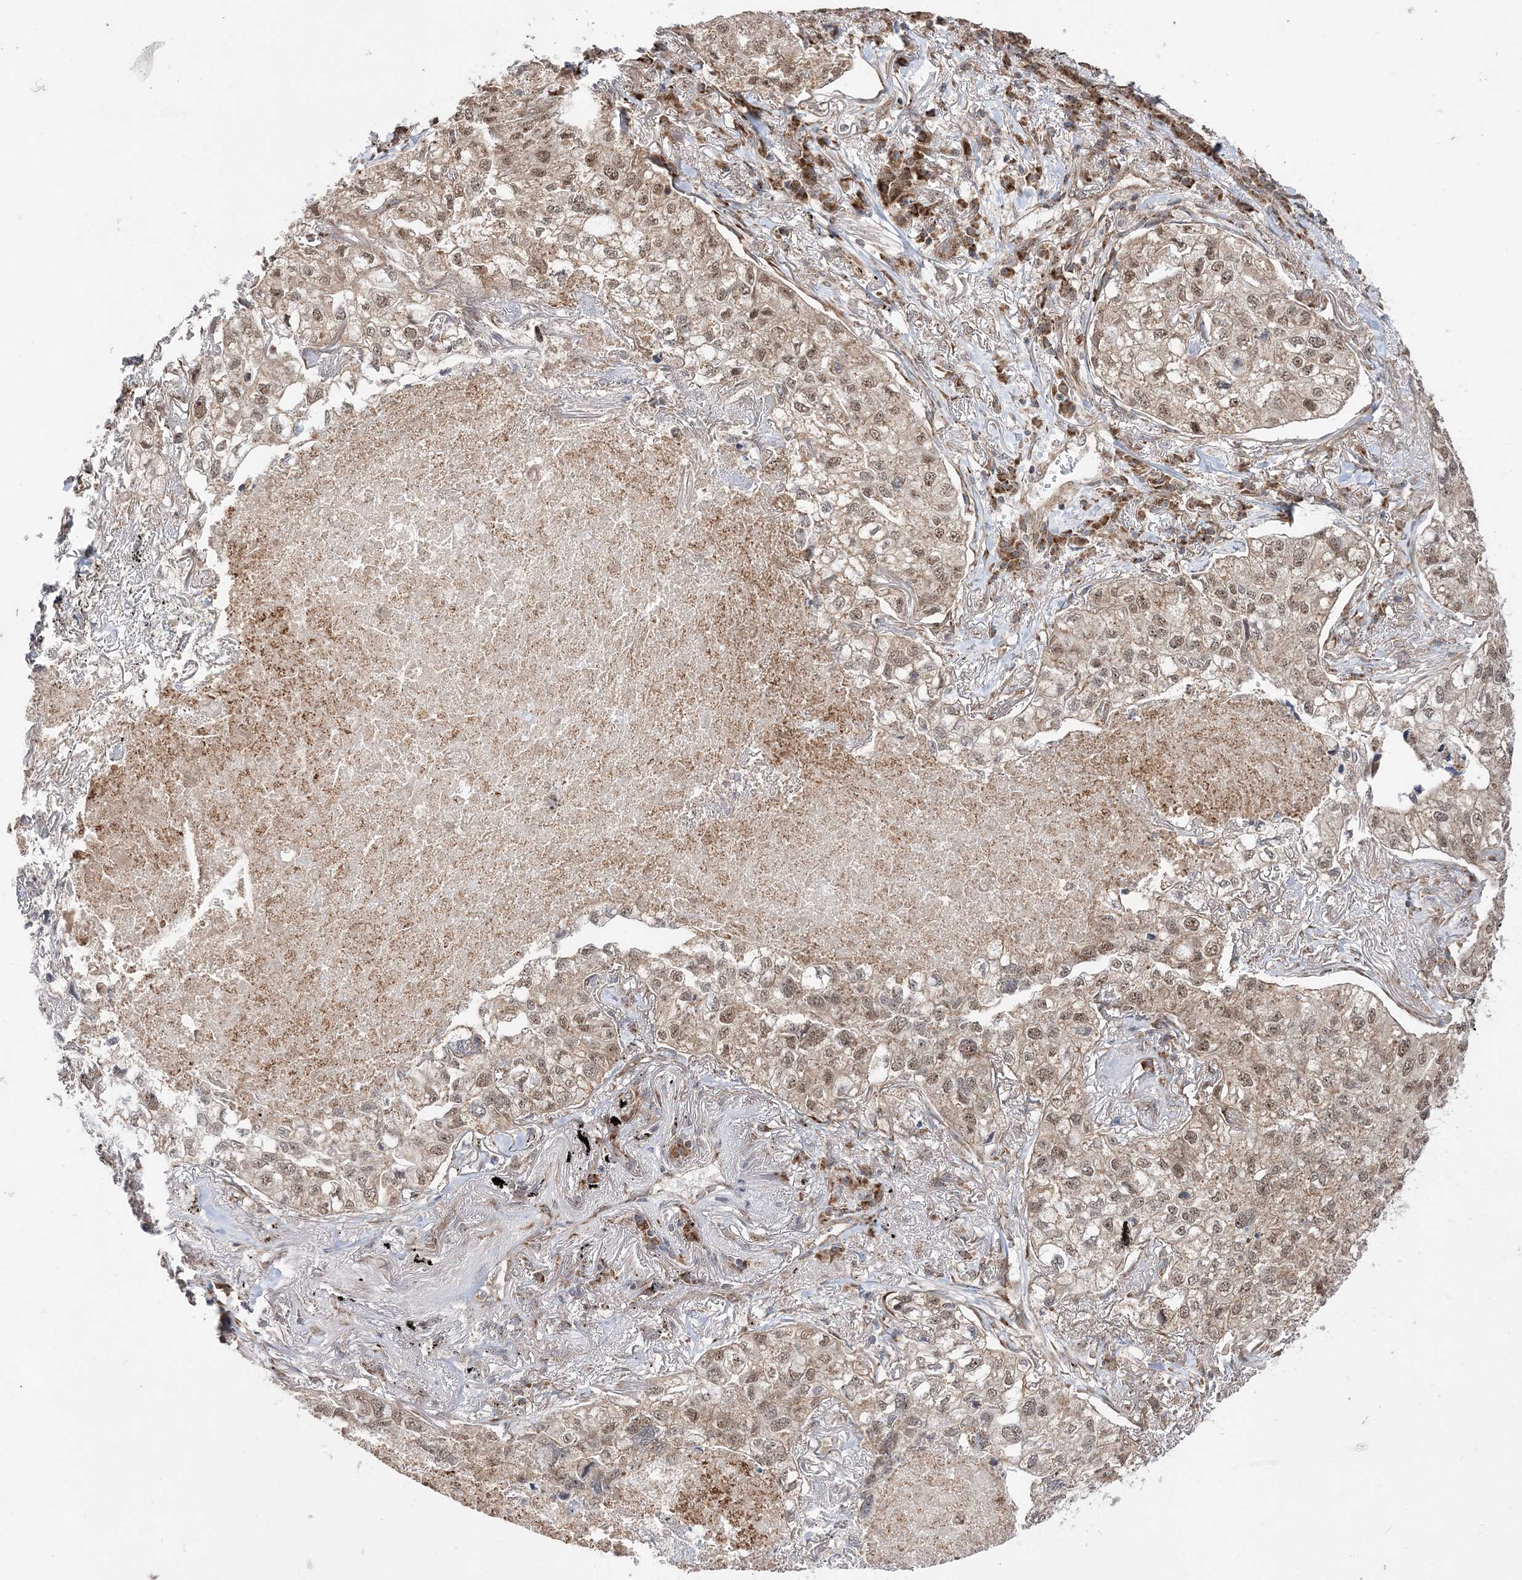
{"staining": {"intensity": "moderate", "quantity": "25%-75%", "location": "cytoplasmic/membranous,nuclear"}, "tissue": "lung cancer", "cell_type": "Tumor cells", "image_type": "cancer", "snomed": [{"axis": "morphology", "description": "Adenocarcinoma, NOS"}, {"axis": "topography", "description": "Lung"}], "caption": "The immunohistochemical stain labels moderate cytoplasmic/membranous and nuclear positivity in tumor cells of lung cancer tissue.", "gene": "DALRD3", "patient": {"sex": "male", "age": 65}}